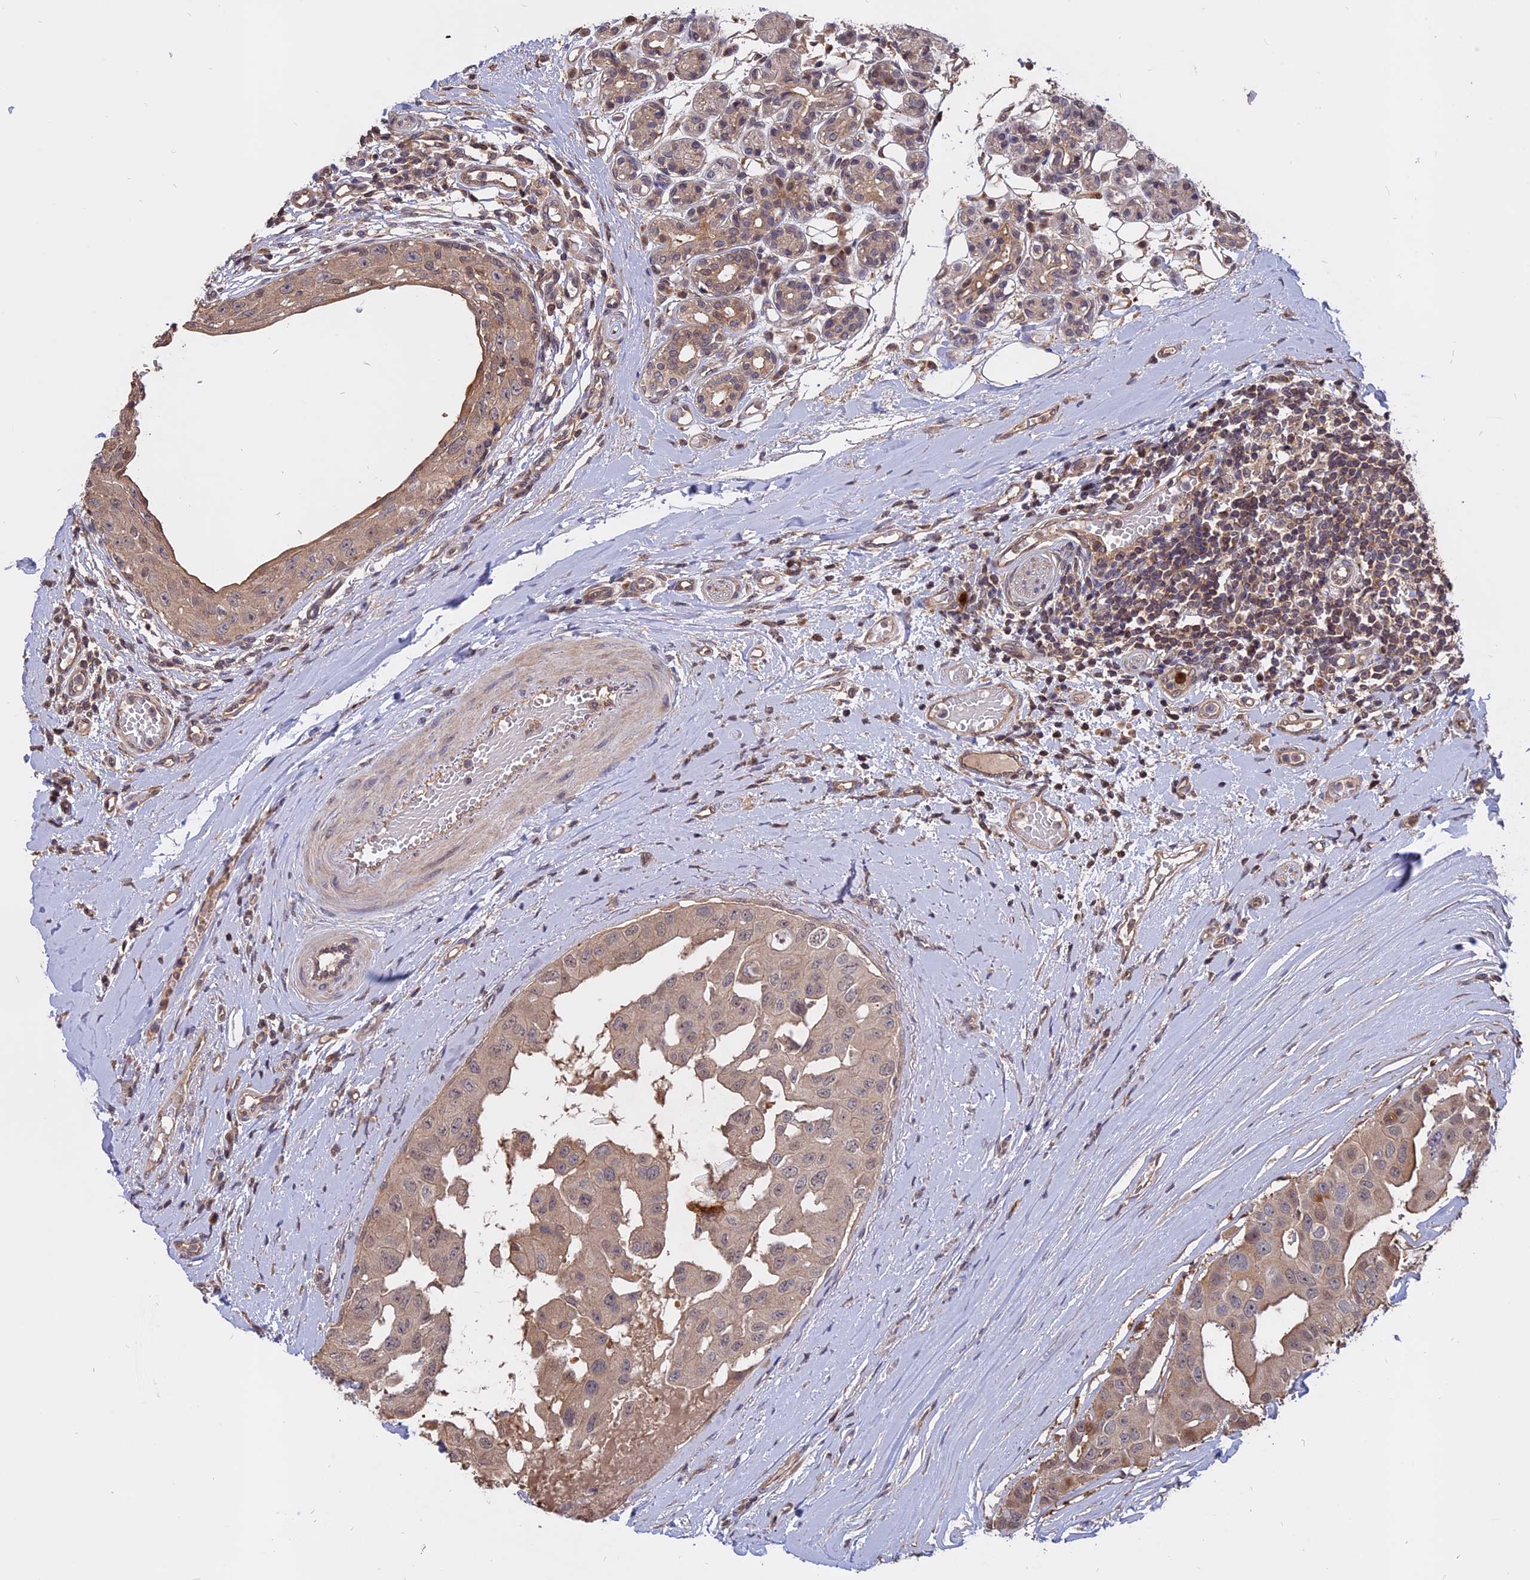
{"staining": {"intensity": "weak", "quantity": ">75%", "location": "cytoplasmic/membranous"}, "tissue": "head and neck cancer", "cell_type": "Tumor cells", "image_type": "cancer", "snomed": [{"axis": "morphology", "description": "Adenocarcinoma, NOS"}, {"axis": "morphology", "description": "Adenocarcinoma, metastatic, NOS"}, {"axis": "topography", "description": "Head-Neck"}], "caption": "Protein expression by immunohistochemistry (IHC) exhibits weak cytoplasmic/membranous positivity in about >75% of tumor cells in head and neck cancer.", "gene": "CARMIL2", "patient": {"sex": "male", "age": 75}}